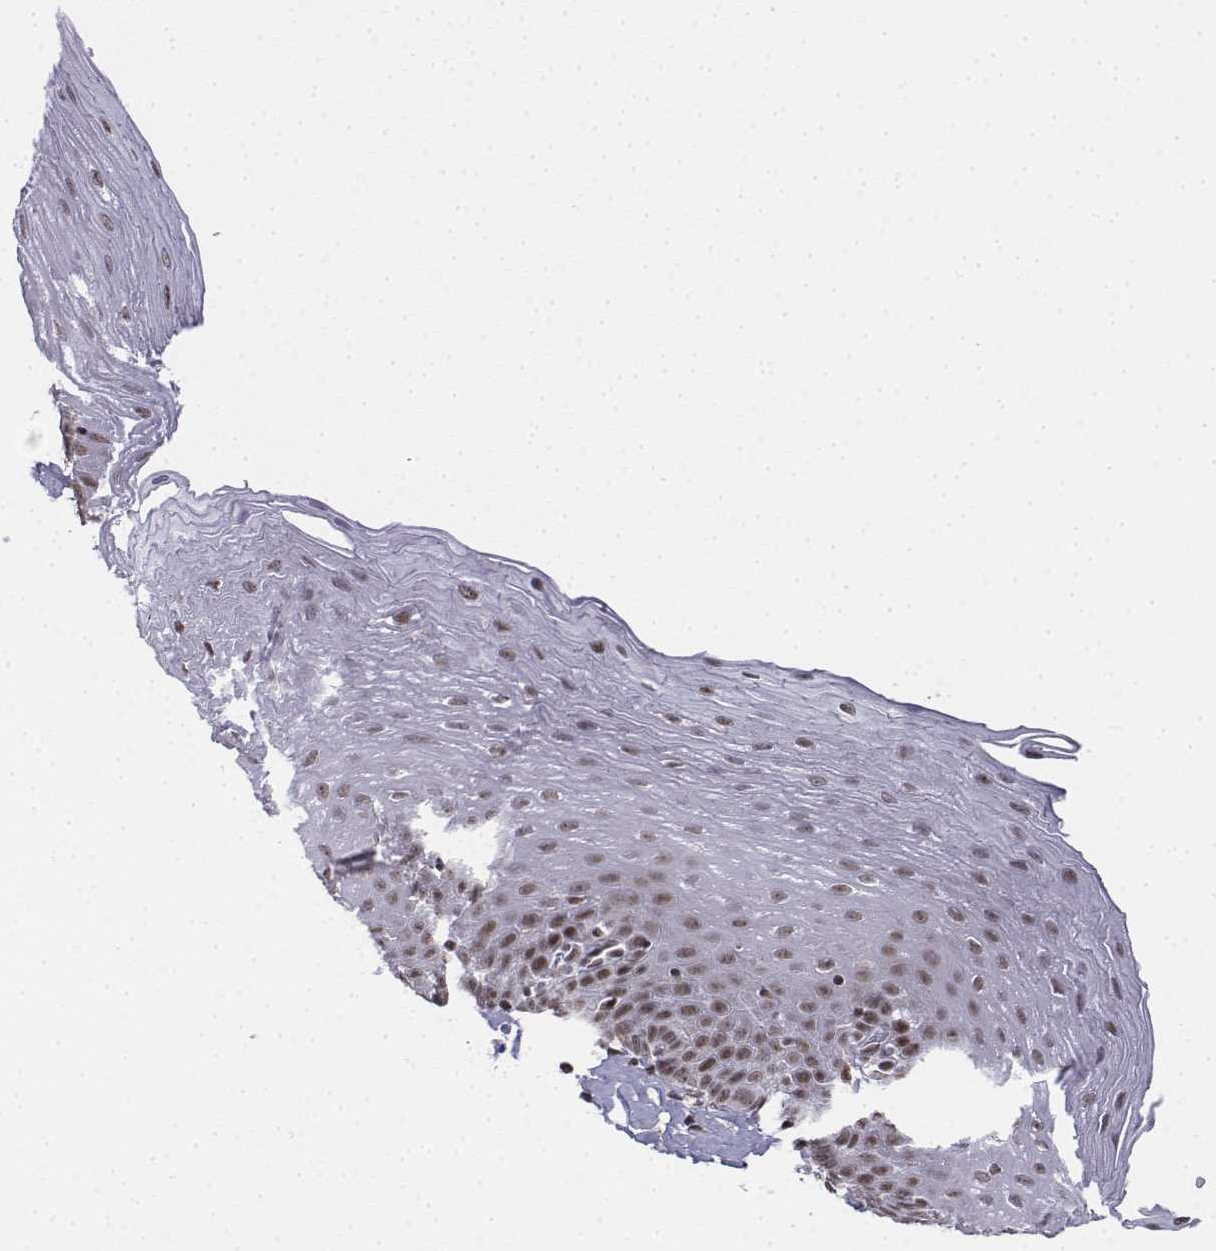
{"staining": {"intensity": "moderate", "quantity": ">75%", "location": "nuclear"}, "tissue": "esophagus", "cell_type": "Squamous epithelial cells", "image_type": "normal", "snomed": [{"axis": "morphology", "description": "Normal tissue, NOS"}, {"axis": "topography", "description": "Esophagus"}], "caption": "This photomicrograph reveals benign esophagus stained with immunohistochemistry (IHC) to label a protein in brown. The nuclear of squamous epithelial cells show moderate positivity for the protein. Nuclei are counter-stained blue.", "gene": "SETD1A", "patient": {"sex": "female", "age": 81}}